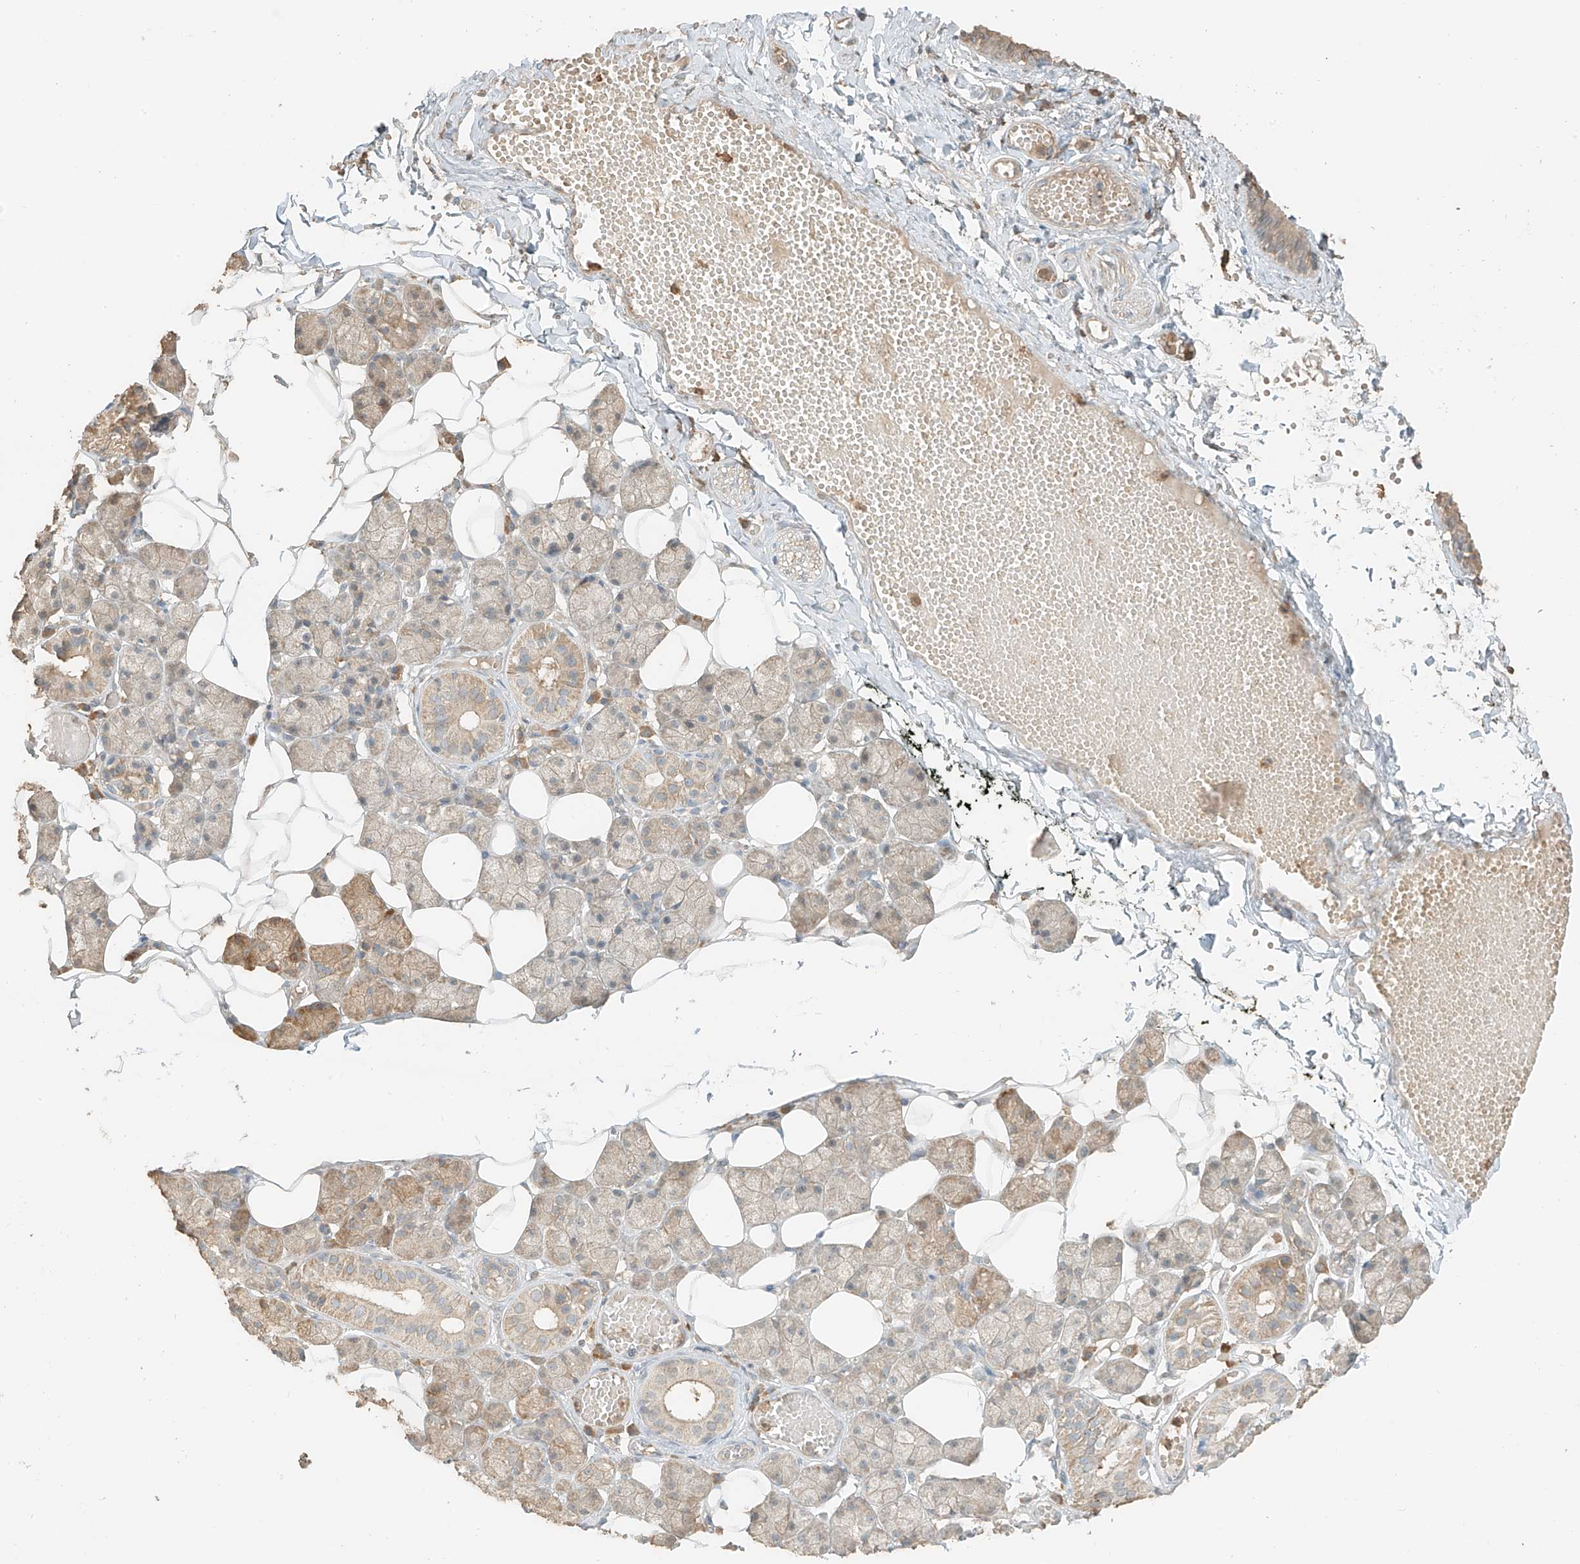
{"staining": {"intensity": "moderate", "quantity": "25%-75%", "location": "cytoplasmic/membranous"}, "tissue": "salivary gland", "cell_type": "Glandular cells", "image_type": "normal", "snomed": [{"axis": "morphology", "description": "Normal tissue, NOS"}, {"axis": "topography", "description": "Salivary gland"}], "caption": "IHC histopathology image of normal salivary gland: human salivary gland stained using immunohistochemistry (IHC) exhibits medium levels of moderate protein expression localized specifically in the cytoplasmic/membranous of glandular cells, appearing as a cytoplasmic/membranous brown color.", "gene": "RFTN2", "patient": {"sex": "female", "age": 33}}